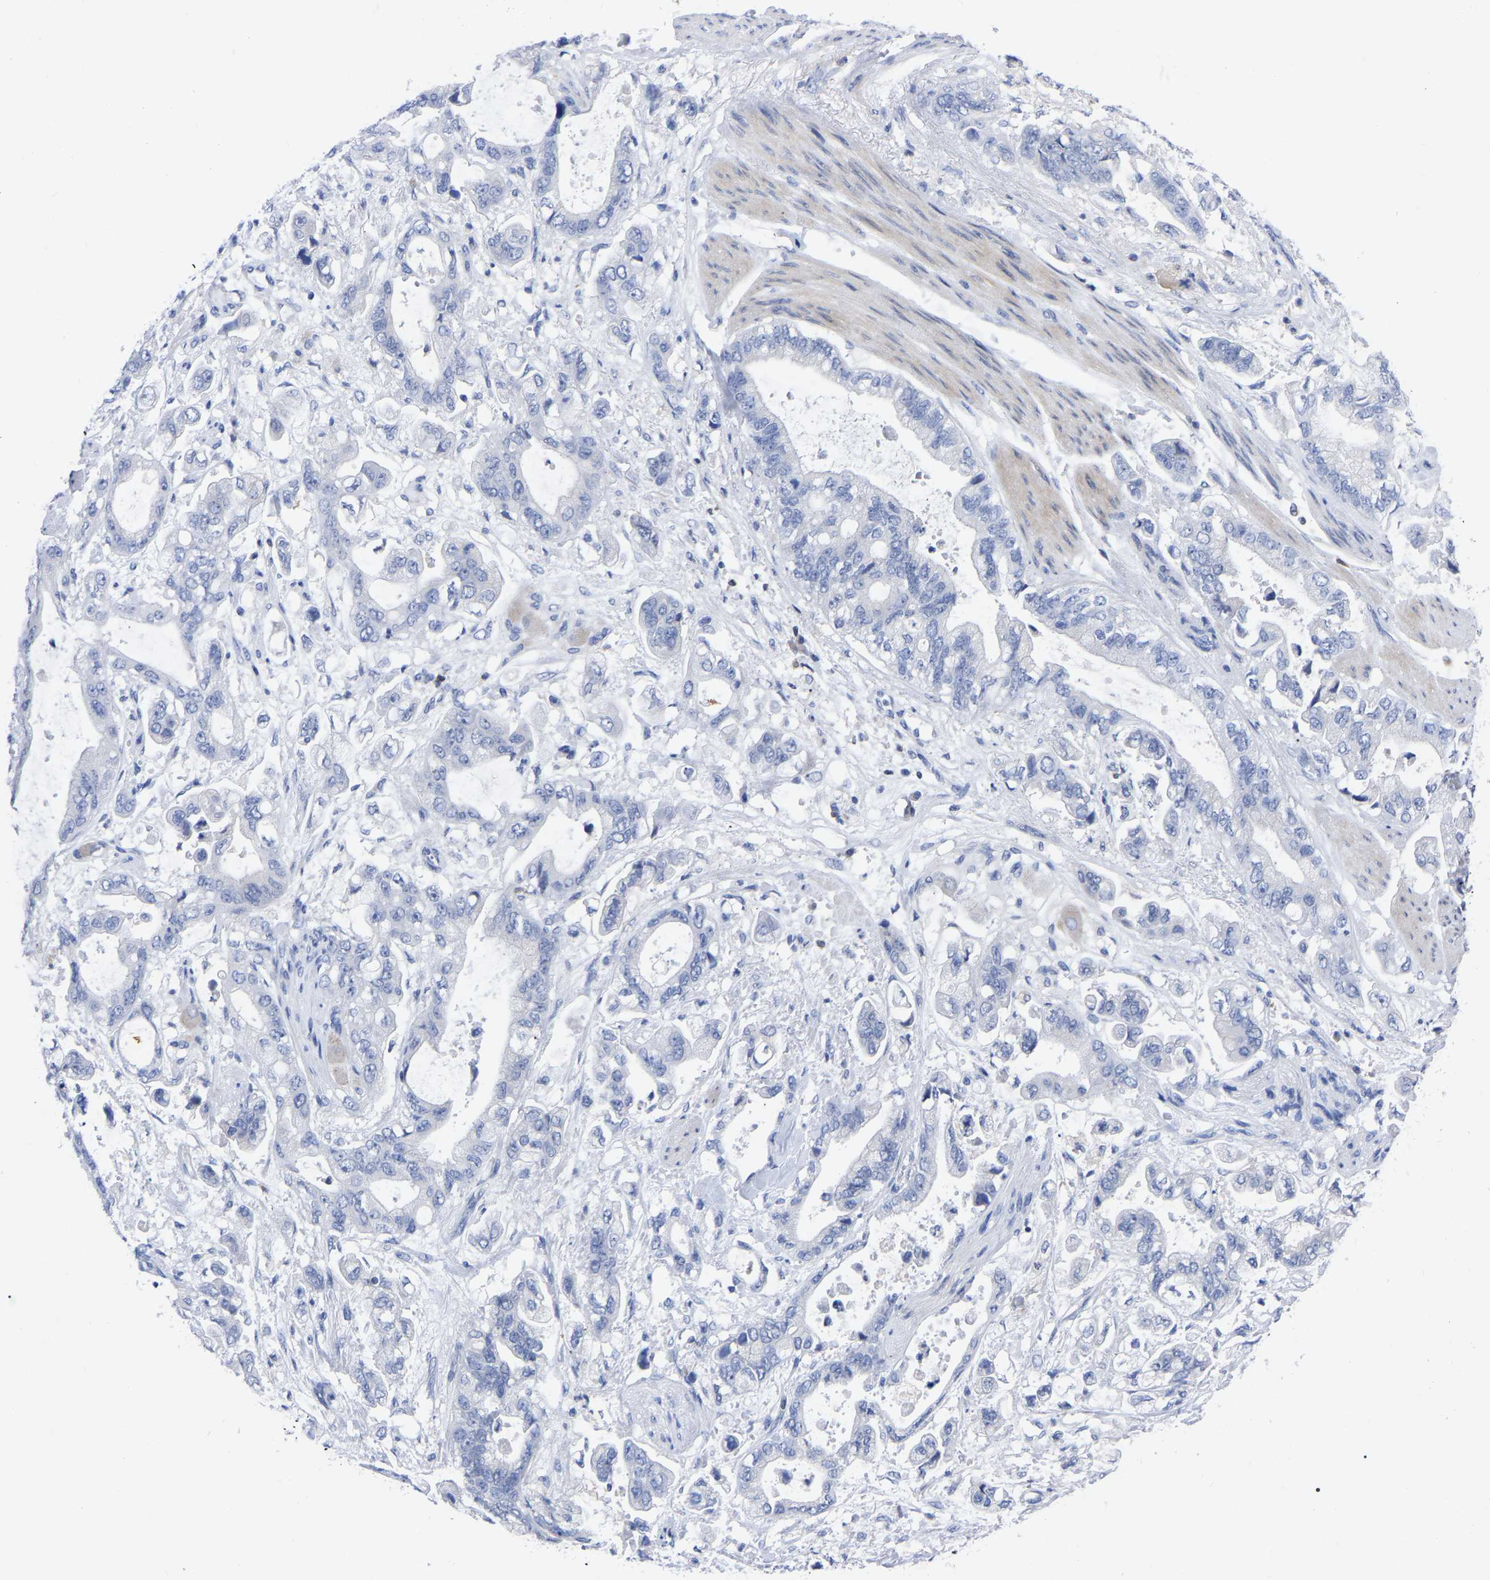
{"staining": {"intensity": "negative", "quantity": "none", "location": "none"}, "tissue": "stomach cancer", "cell_type": "Tumor cells", "image_type": "cancer", "snomed": [{"axis": "morphology", "description": "Normal tissue, NOS"}, {"axis": "morphology", "description": "Adenocarcinoma, NOS"}, {"axis": "topography", "description": "Stomach"}], "caption": "Histopathology image shows no significant protein expression in tumor cells of stomach adenocarcinoma.", "gene": "PTPN7", "patient": {"sex": "male", "age": 62}}